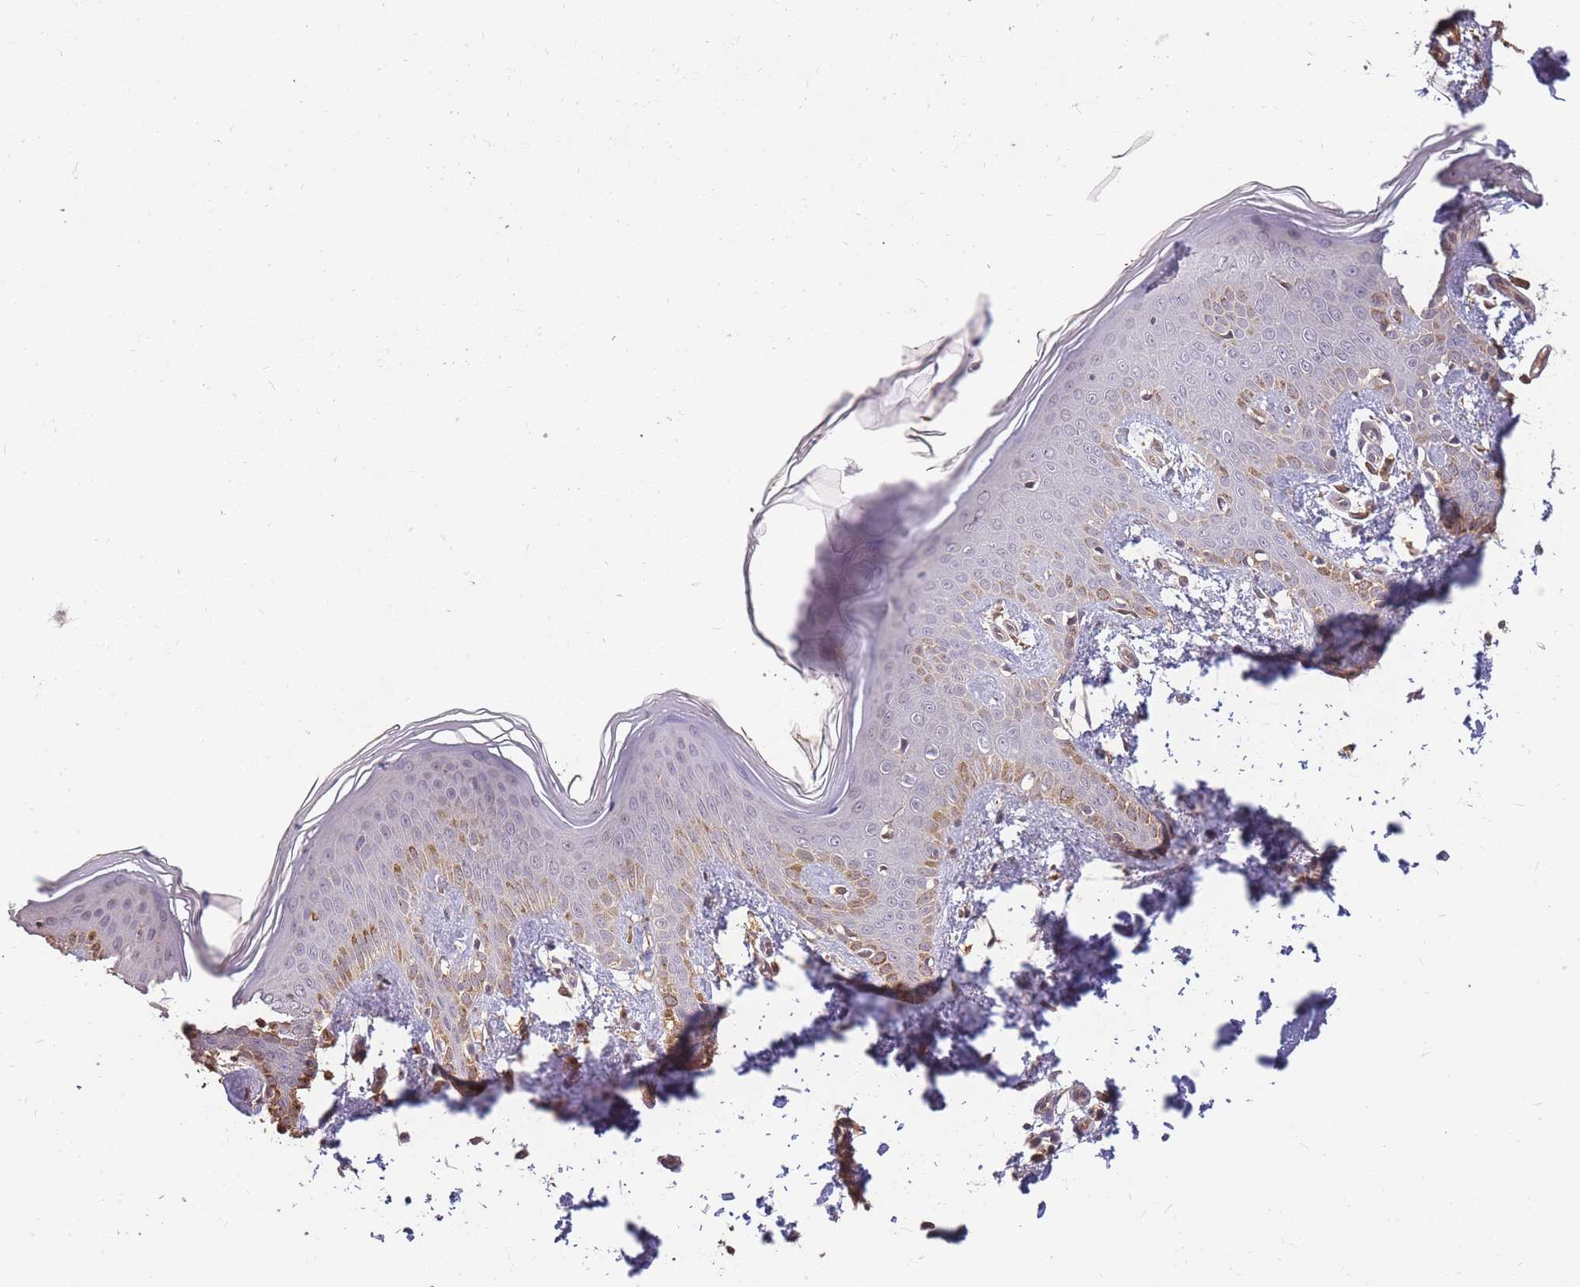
{"staining": {"intensity": "moderate", "quantity": ">75%", "location": "cytoplasmic/membranous,nuclear"}, "tissue": "skin", "cell_type": "Fibroblasts", "image_type": "normal", "snomed": [{"axis": "morphology", "description": "Normal tissue, NOS"}, {"axis": "topography", "description": "Skin"}], "caption": "DAB immunohistochemical staining of benign human skin exhibits moderate cytoplasmic/membranous,nuclear protein expression in about >75% of fibroblasts. (DAB (3,3'-diaminobenzidine) = brown stain, brightfield microscopy at high magnification).", "gene": "CDKN2AIPNL", "patient": {"sex": "male", "age": 36}}